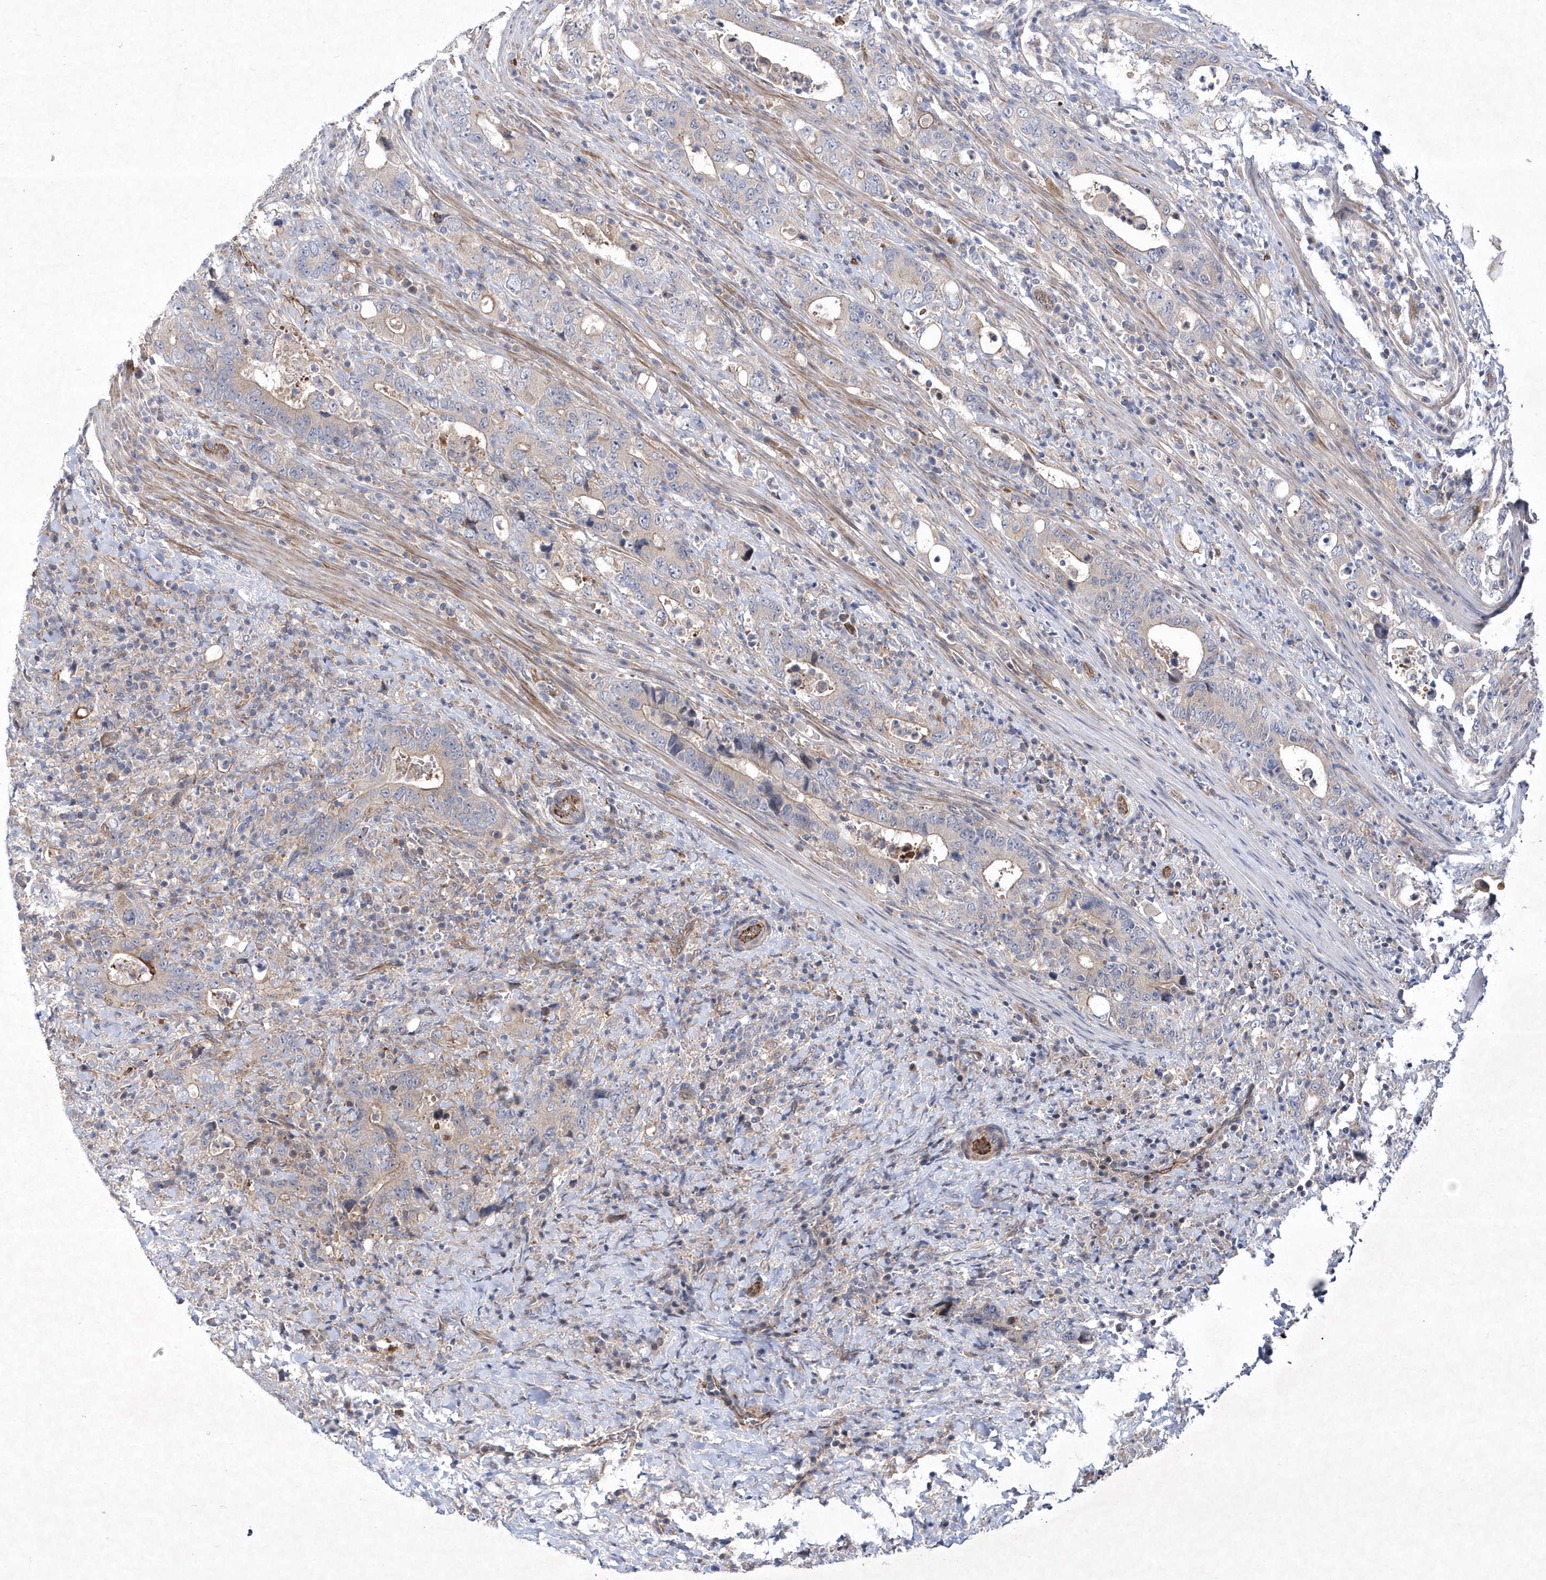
{"staining": {"intensity": "weak", "quantity": "25%-75%", "location": "cytoplasmic/membranous"}, "tissue": "colorectal cancer", "cell_type": "Tumor cells", "image_type": "cancer", "snomed": [{"axis": "morphology", "description": "Adenocarcinoma, NOS"}, {"axis": "topography", "description": "Colon"}], "caption": "Brown immunohistochemical staining in human adenocarcinoma (colorectal) exhibits weak cytoplasmic/membranous positivity in about 25%-75% of tumor cells.", "gene": "DSPP", "patient": {"sex": "female", "age": 75}}